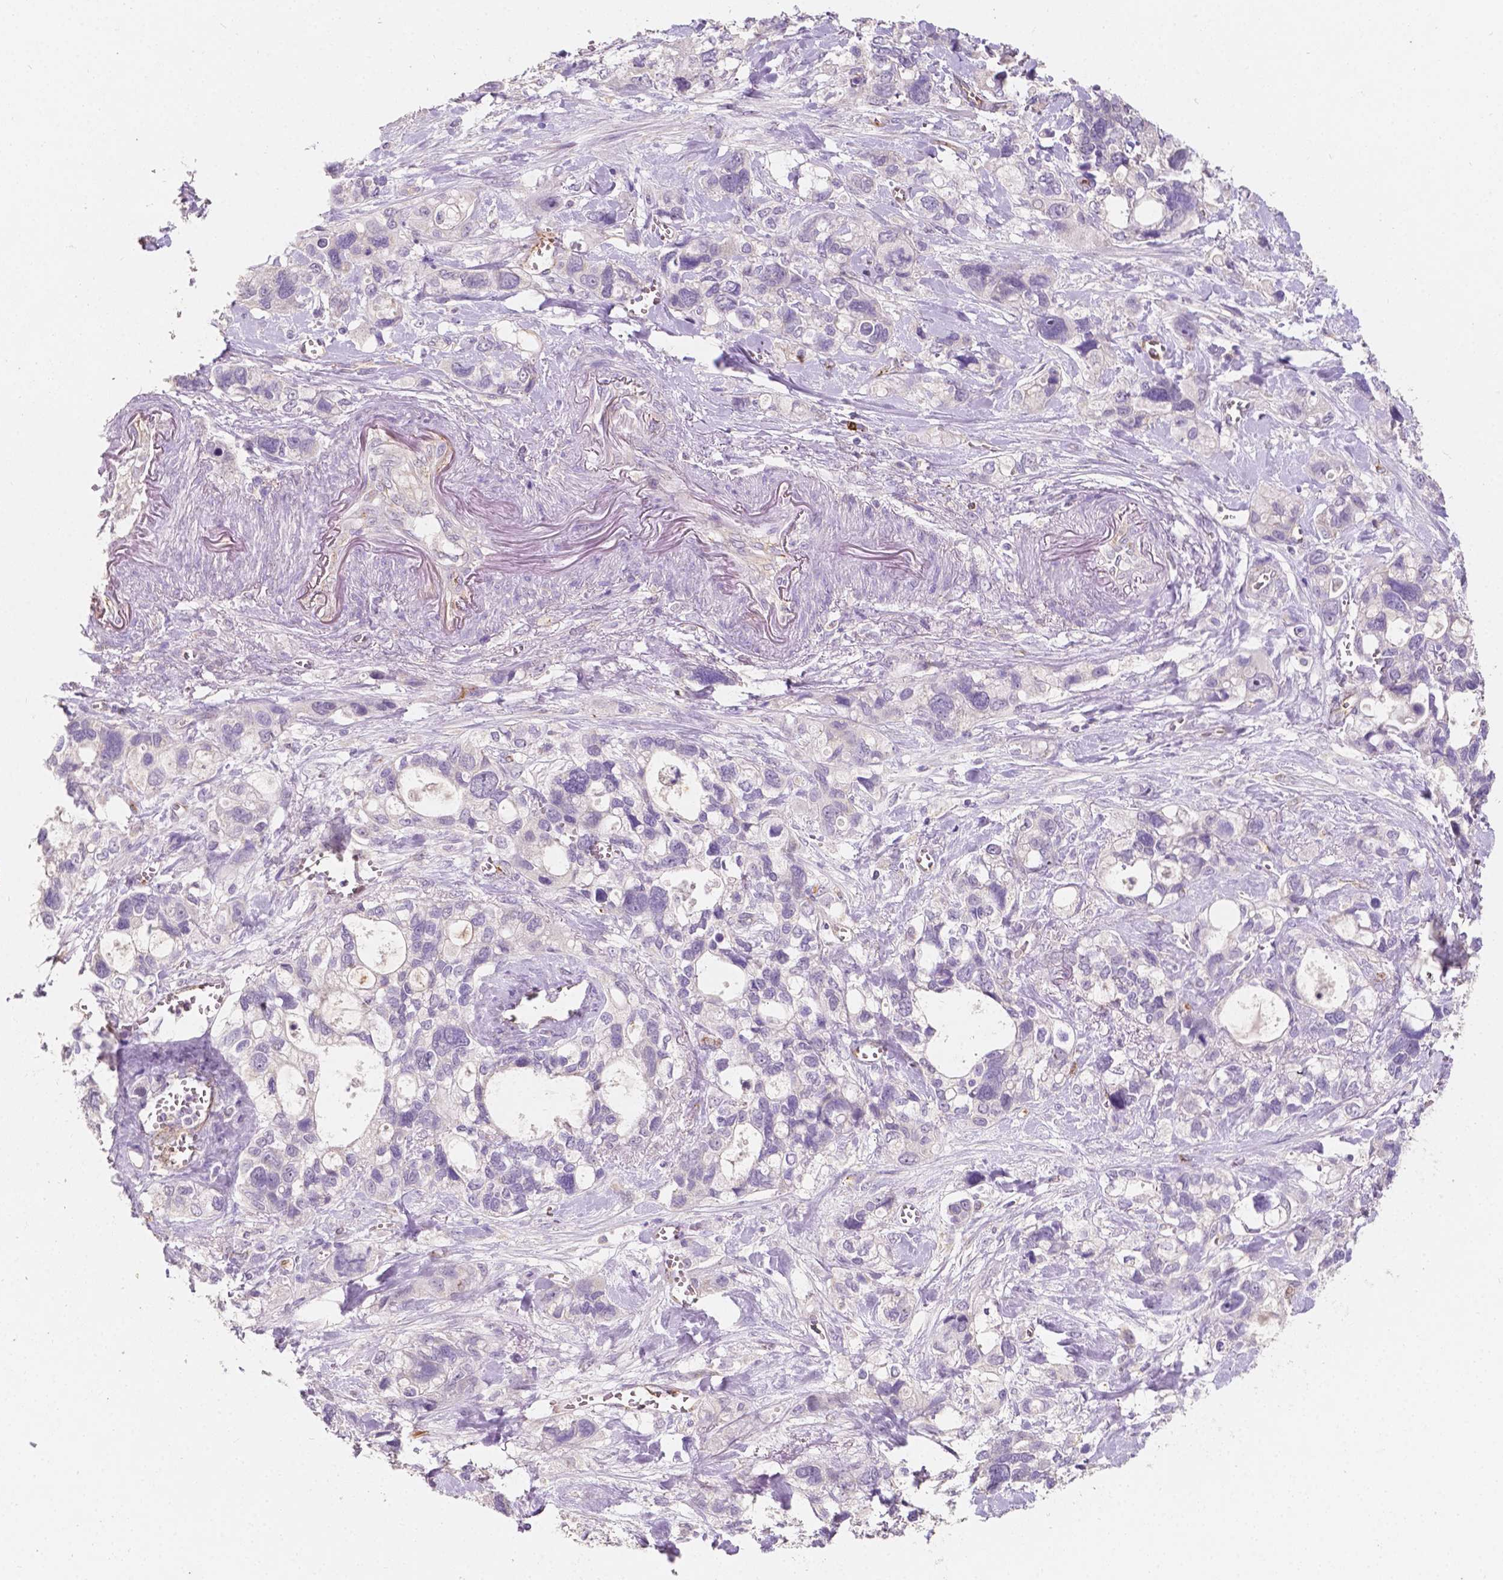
{"staining": {"intensity": "negative", "quantity": "none", "location": "none"}, "tissue": "stomach cancer", "cell_type": "Tumor cells", "image_type": "cancer", "snomed": [{"axis": "morphology", "description": "Adenocarcinoma, NOS"}, {"axis": "topography", "description": "Stomach, upper"}], "caption": "High magnification brightfield microscopy of stomach adenocarcinoma stained with DAB (3,3'-diaminobenzidine) (brown) and counterstained with hematoxylin (blue): tumor cells show no significant staining. The staining is performed using DAB brown chromogen with nuclei counter-stained in using hematoxylin.", "gene": "SLC22A4", "patient": {"sex": "female", "age": 81}}